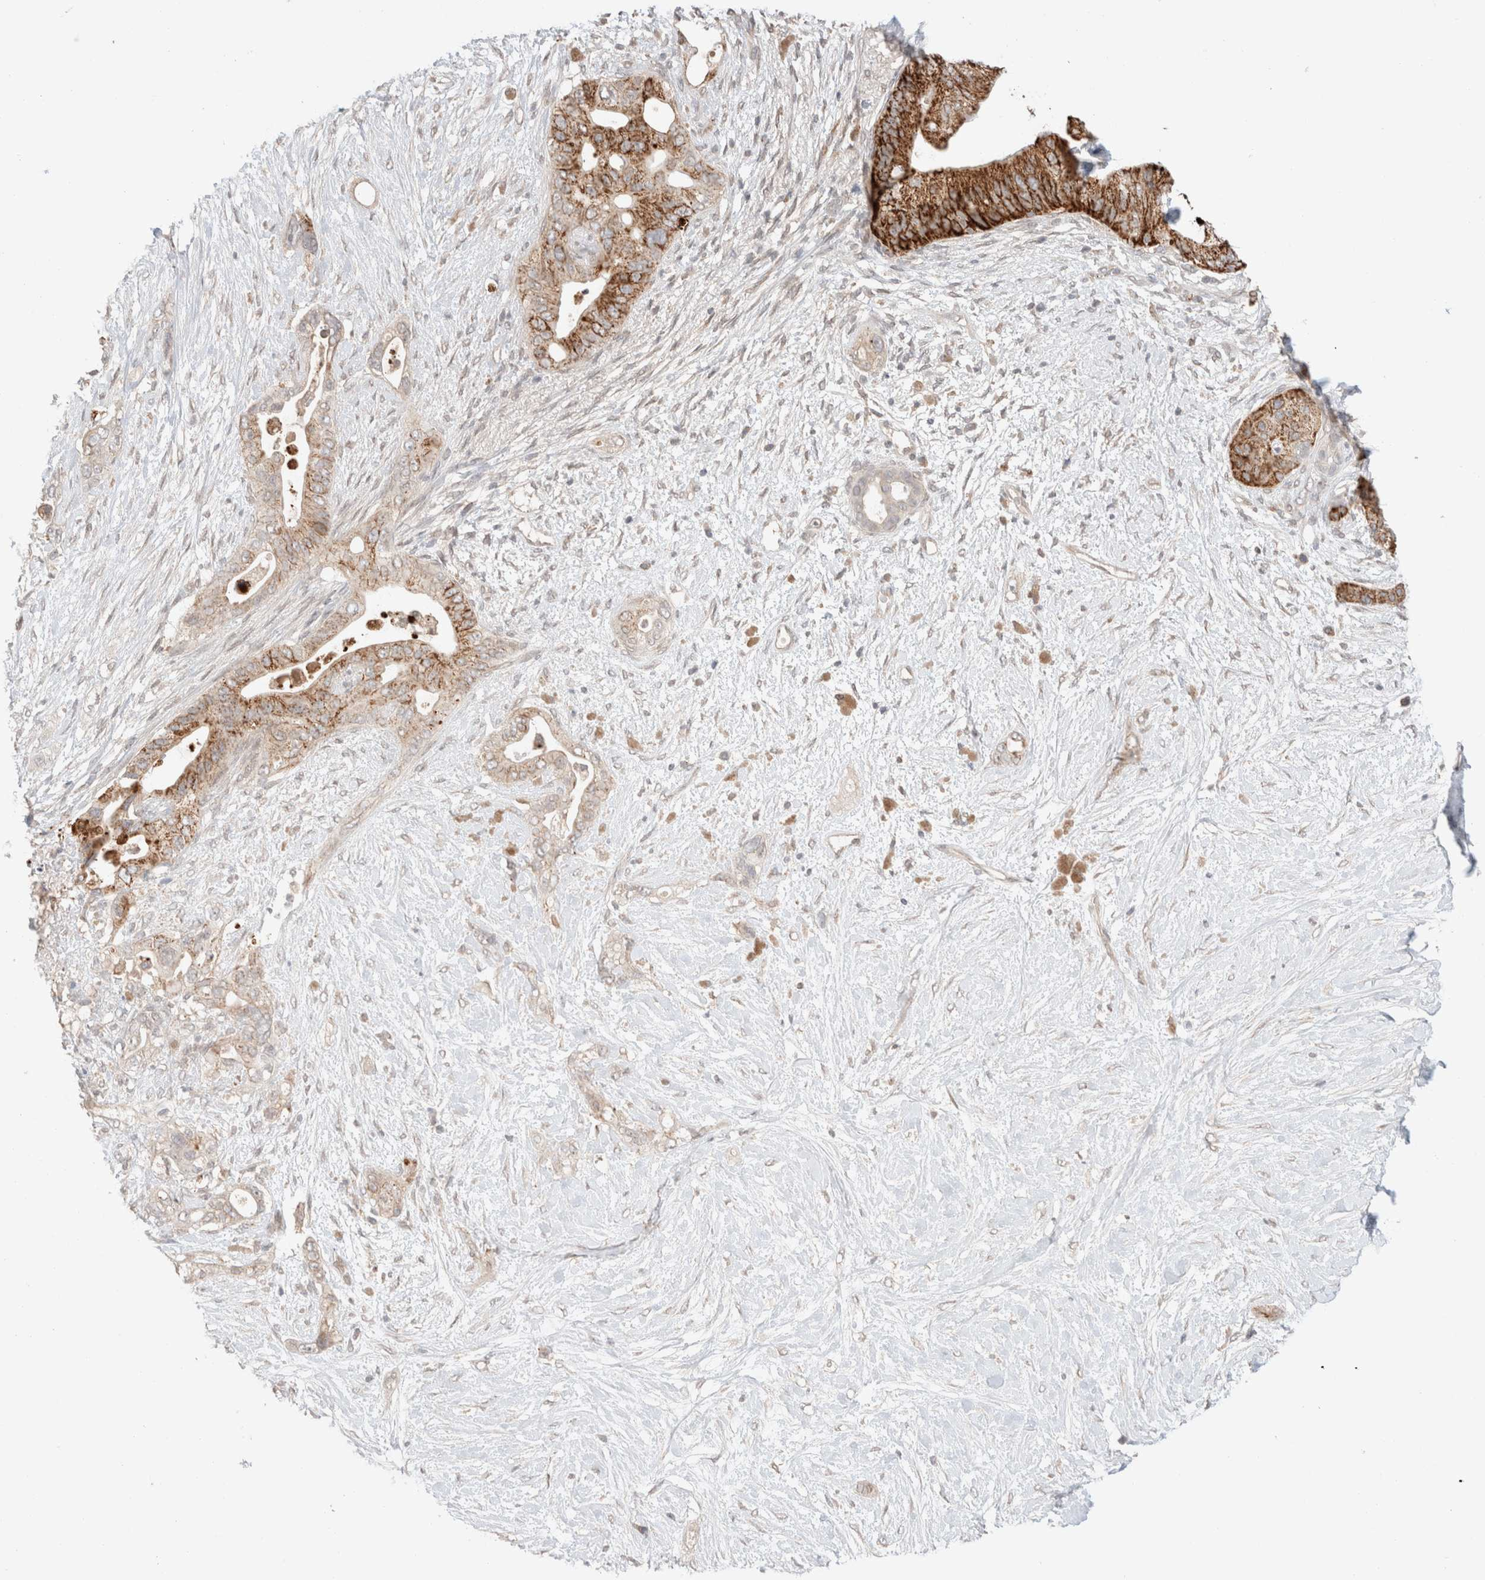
{"staining": {"intensity": "strong", "quantity": ">75%", "location": "cytoplasmic/membranous"}, "tissue": "pancreatic cancer", "cell_type": "Tumor cells", "image_type": "cancer", "snomed": [{"axis": "morphology", "description": "Adenocarcinoma, NOS"}, {"axis": "topography", "description": "Pancreas"}], "caption": "Approximately >75% of tumor cells in adenocarcinoma (pancreatic) reveal strong cytoplasmic/membranous protein positivity as visualized by brown immunohistochemical staining.", "gene": "TRIM41", "patient": {"sex": "male", "age": 53}}